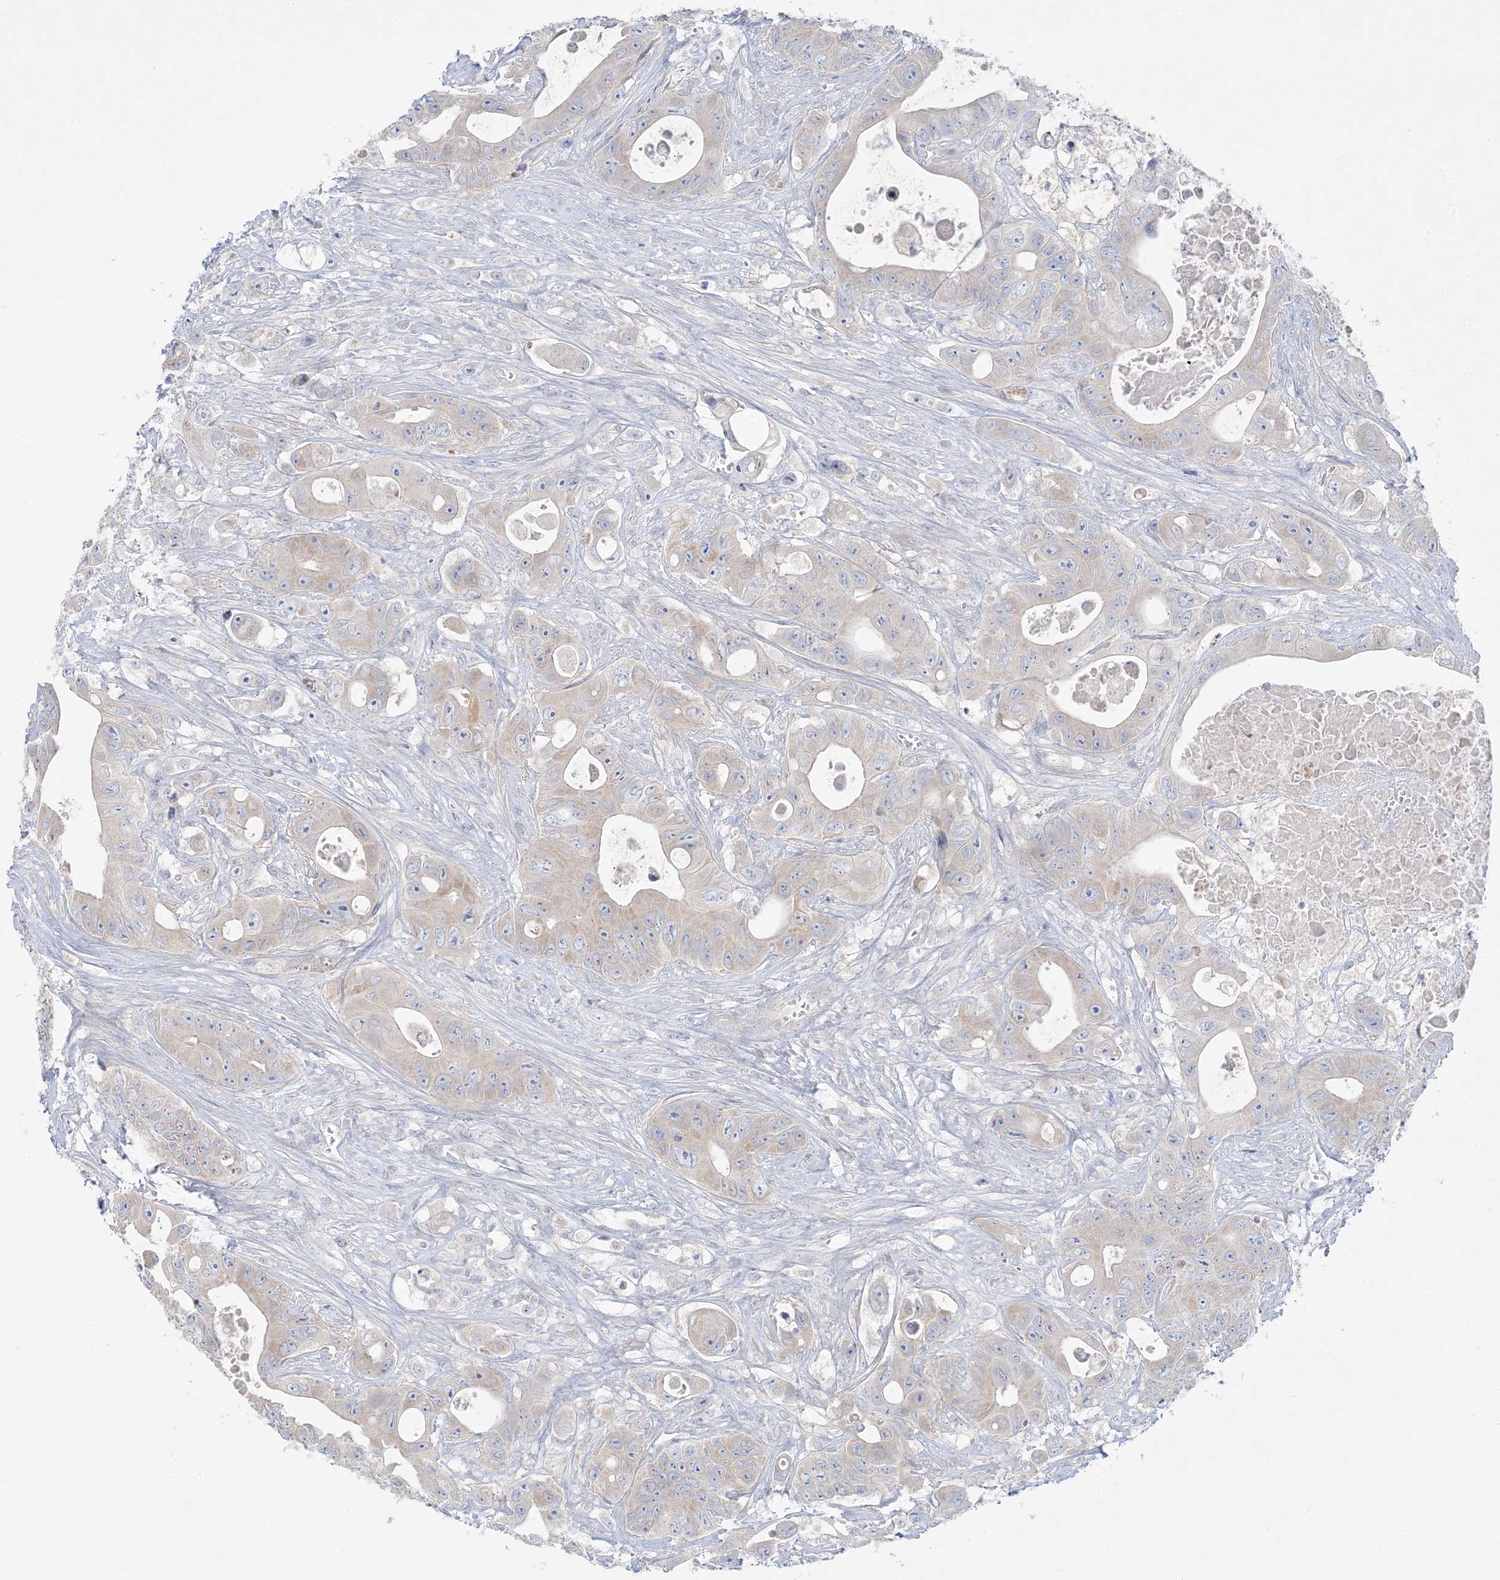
{"staining": {"intensity": "weak", "quantity": "<25%", "location": "cytoplasmic/membranous"}, "tissue": "colorectal cancer", "cell_type": "Tumor cells", "image_type": "cancer", "snomed": [{"axis": "morphology", "description": "Adenocarcinoma, NOS"}, {"axis": "topography", "description": "Colon"}], "caption": "There is no significant expression in tumor cells of adenocarcinoma (colorectal). Nuclei are stained in blue.", "gene": "FAM184A", "patient": {"sex": "female", "age": 46}}